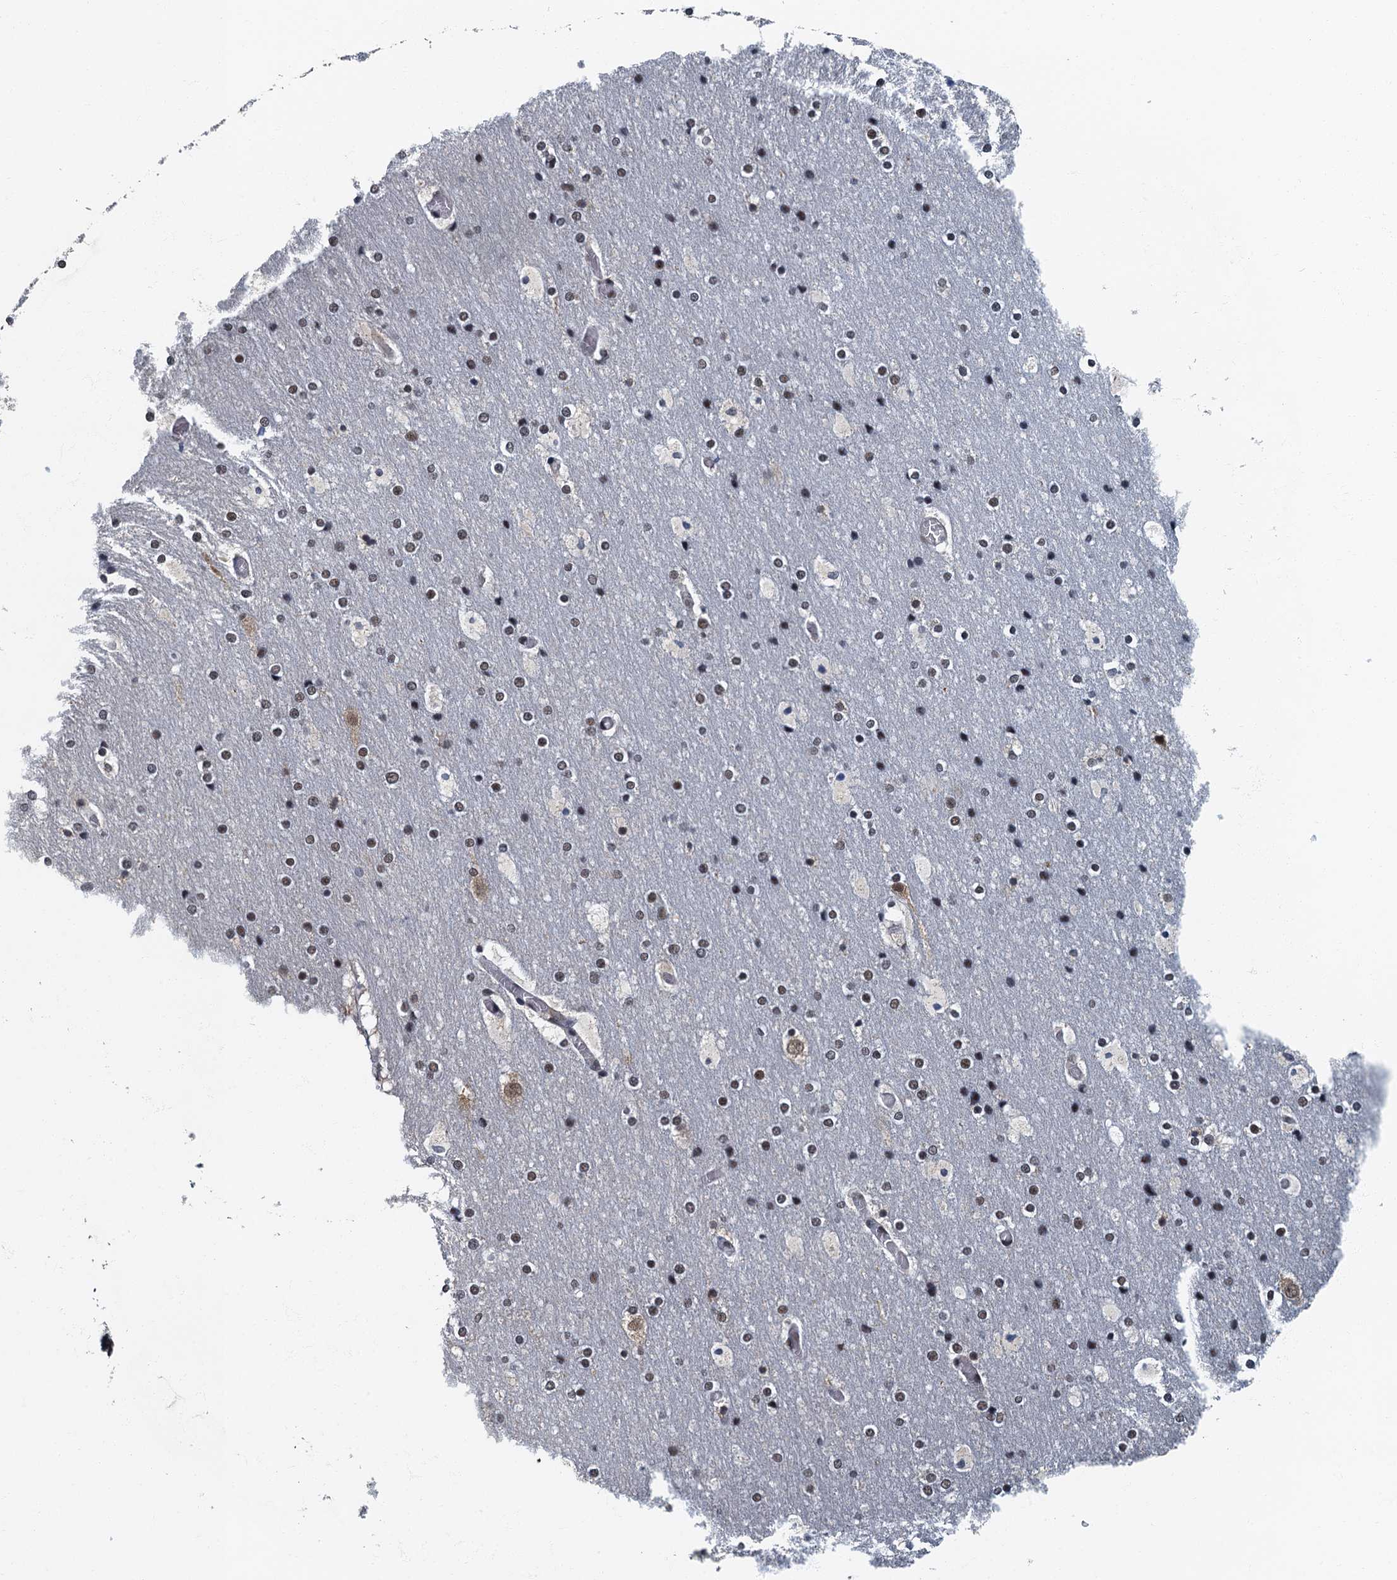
{"staining": {"intensity": "negative", "quantity": "none", "location": "none"}, "tissue": "cerebral cortex", "cell_type": "Endothelial cells", "image_type": "normal", "snomed": [{"axis": "morphology", "description": "Normal tissue, NOS"}, {"axis": "topography", "description": "Cerebral cortex"}], "caption": "Cerebral cortex was stained to show a protein in brown. There is no significant positivity in endothelial cells. (DAB (3,3'-diaminobenzidine) immunohistochemistry (IHC) visualized using brightfield microscopy, high magnification).", "gene": "GADL1", "patient": {"sex": "male", "age": 57}}